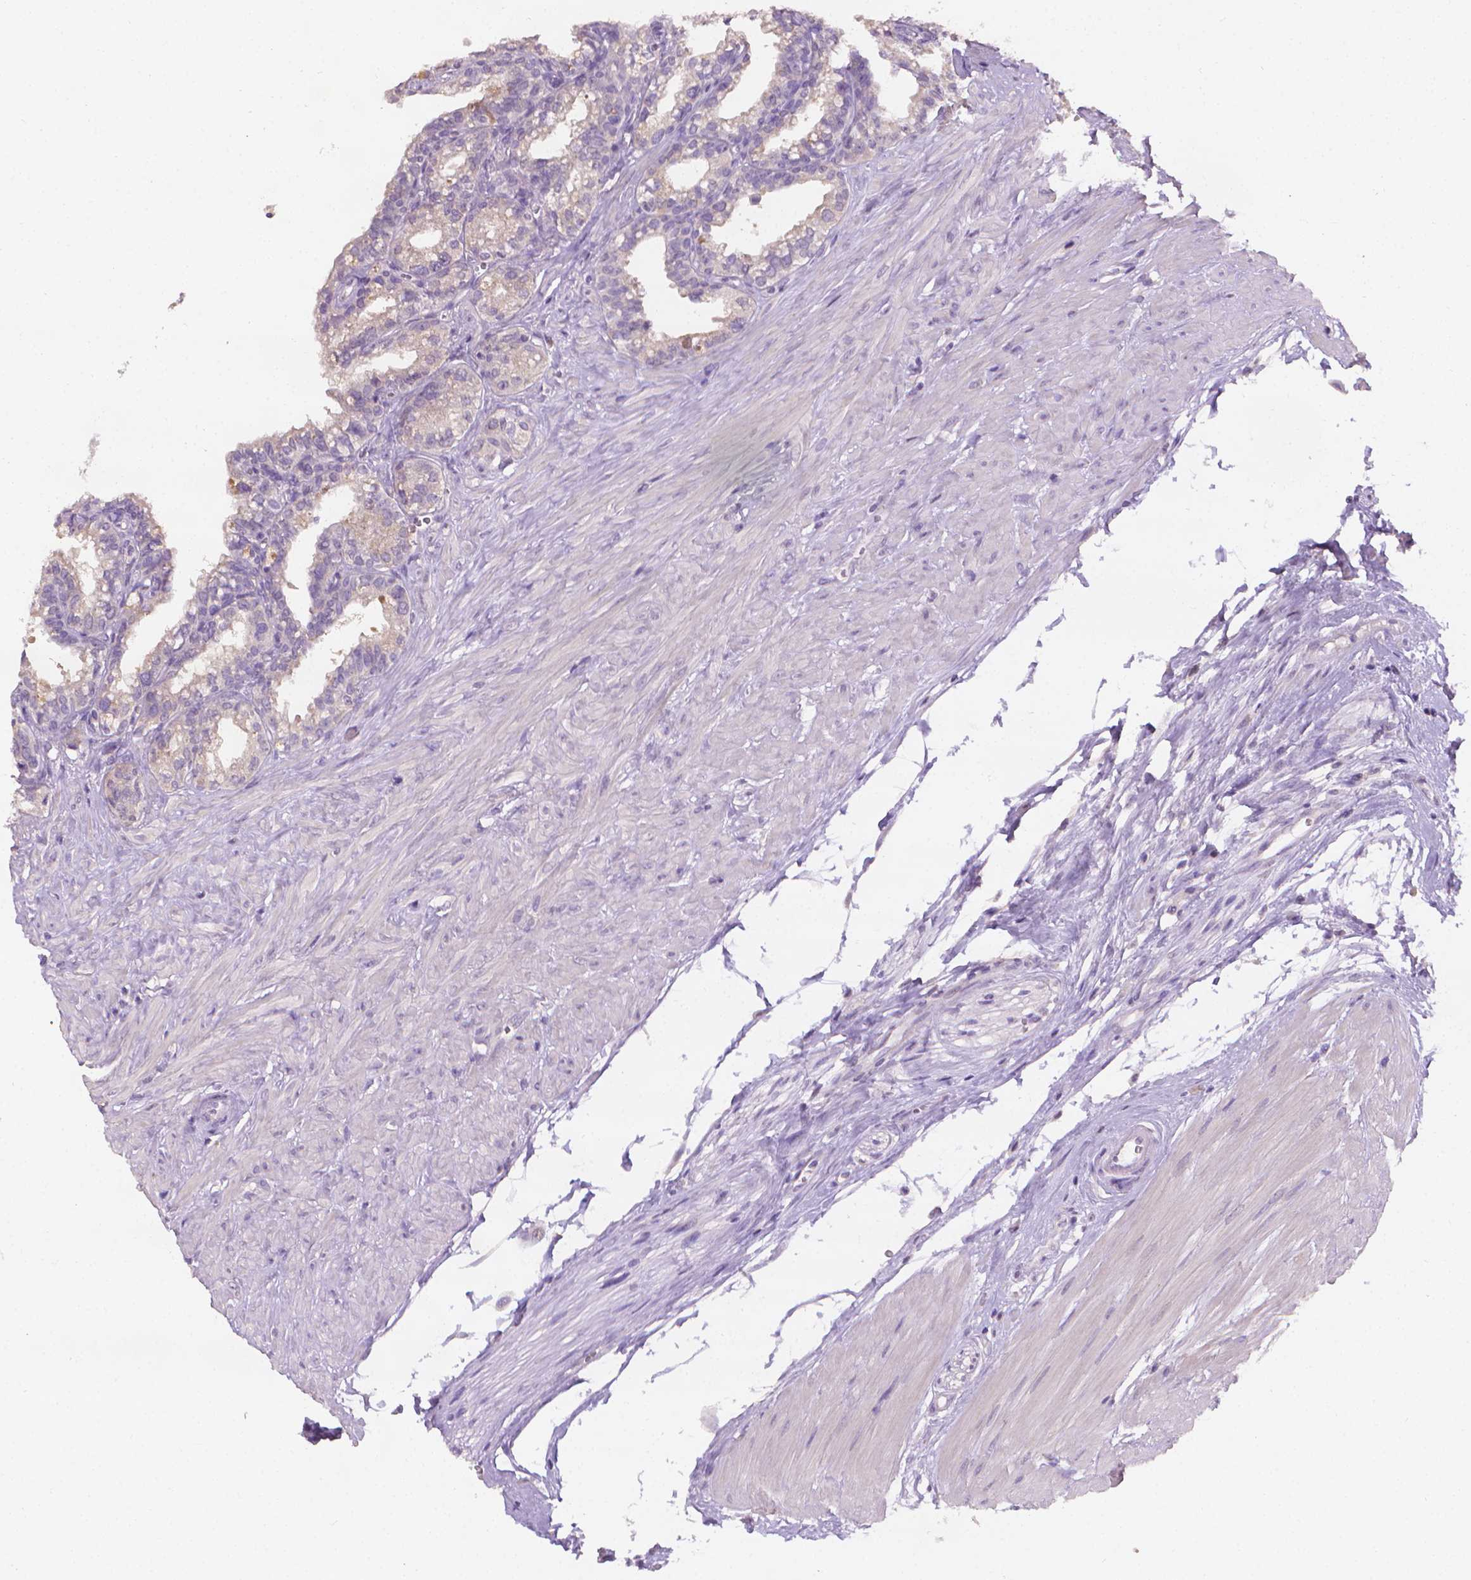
{"staining": {"intensity": "moderate", "quantity": "<25%", "location": "cytoplasmic/membranous"}, "tissue": "seminal vesicle", "cell_type": "Glandular cells", "image_type": "normal", "snomed": [{"axis": "morphology", "description": "Normal tissue, NOS"}, {"axis": "morphology", "description": "Urothelial carcinoma, NOS"}, {"axis": "topography", "description": "Urinary bladder"}, {"axis": "topography", "description": "Seminal veicle"}], "caption": "Seminal vesicle stained for a protein (brown) shows moderate cytoplasmic/membranous positive expression in approximately <25% of glandular cells.", "gene": "FASN", "patient": {"sex": "male", "age": 76}}